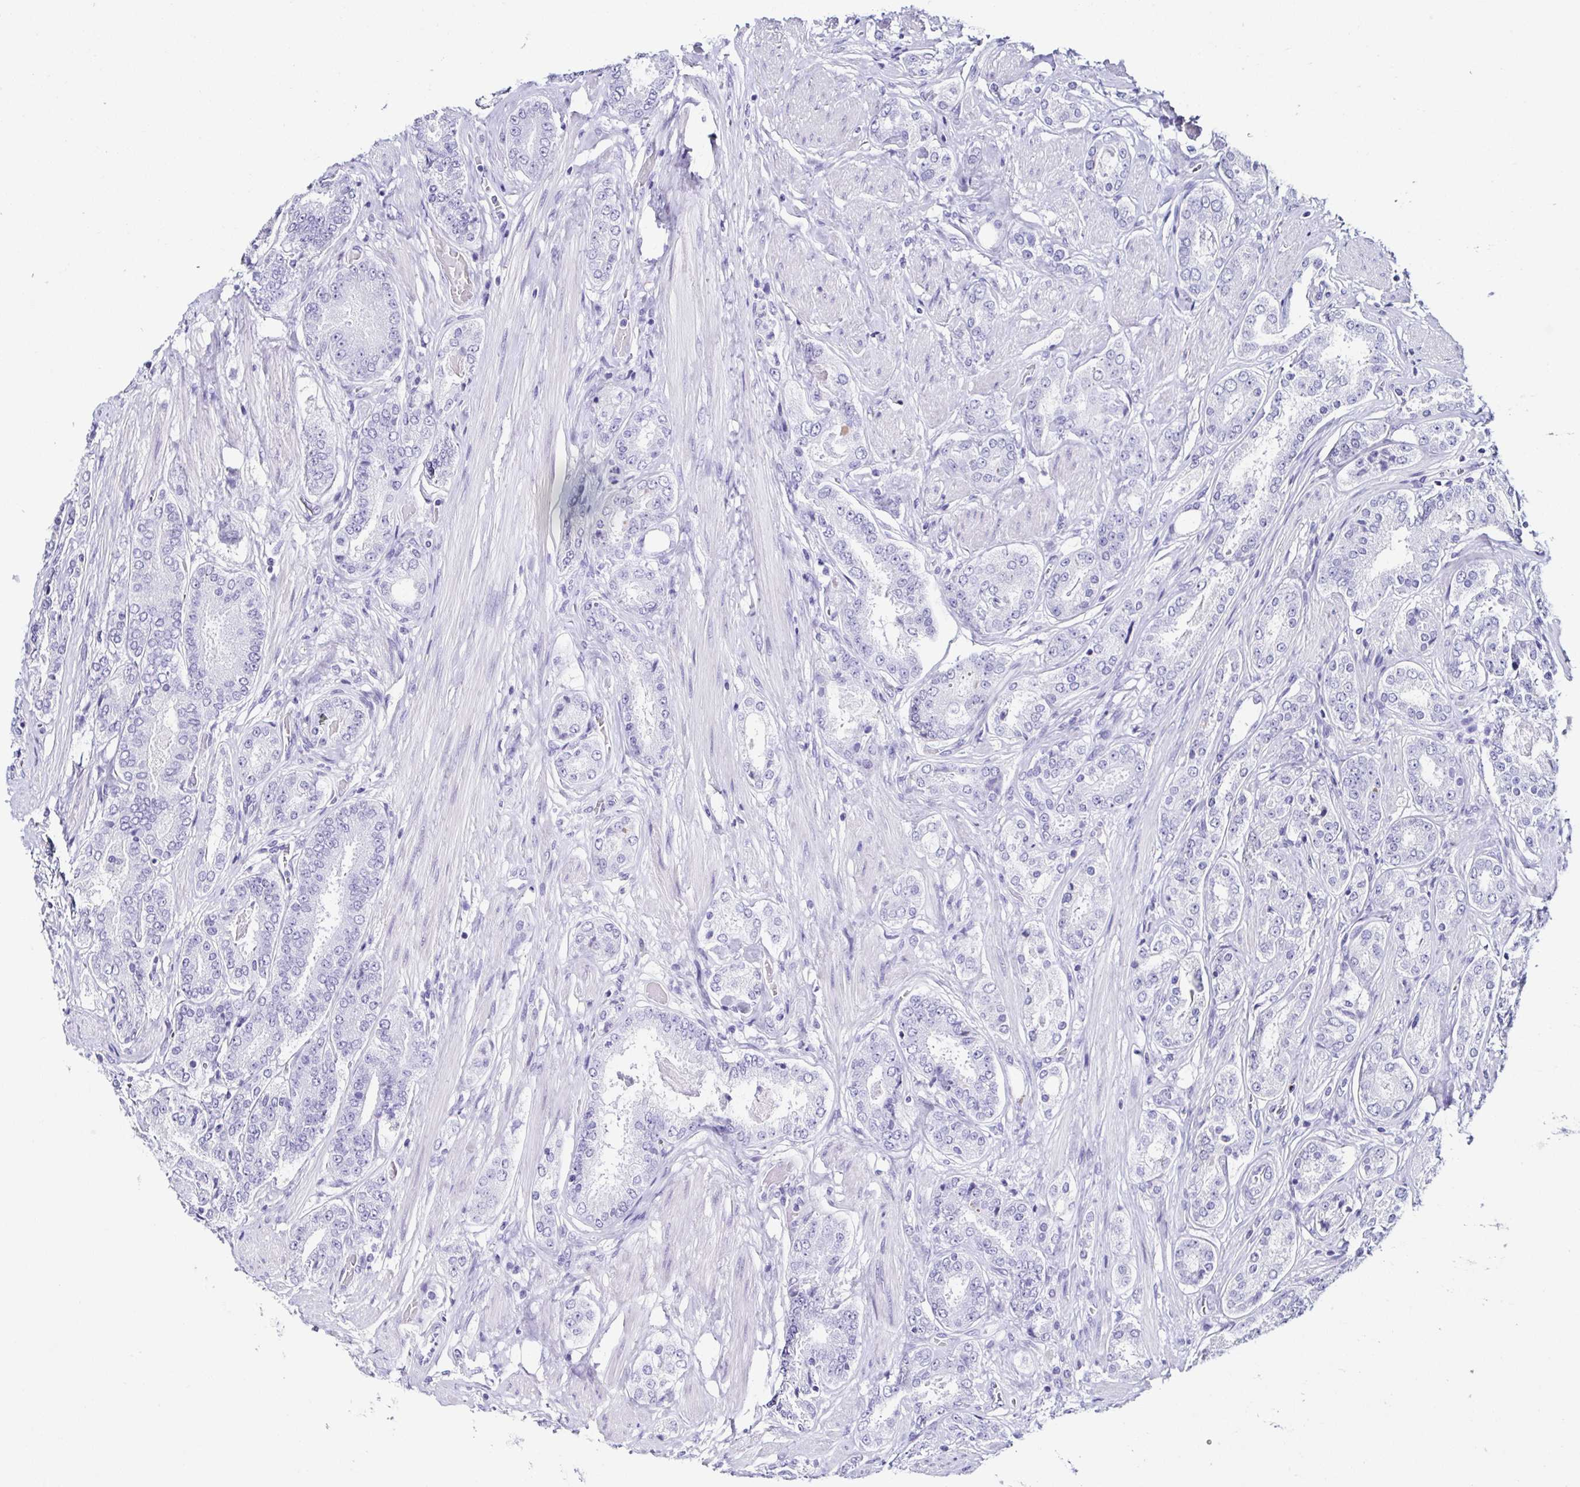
{"staining": {"intensity": "negative", "quantity": "none", "location": "none"}, "tissue": "prostate cancer", "cell_type": "Tumor cells", "image_type": "cancer", "snomed": [{"axis": "morphology", "description": "Adenocarcinoma, High grade"}, {"axis": "topography", "description": "Prostate"}], "caption": "Tumor cells are negative for brown protein staining in high-grade adenocarcinoma (prostate).", "gene": "TNNT2", "patient": {"sex": "male", "age": 63}}